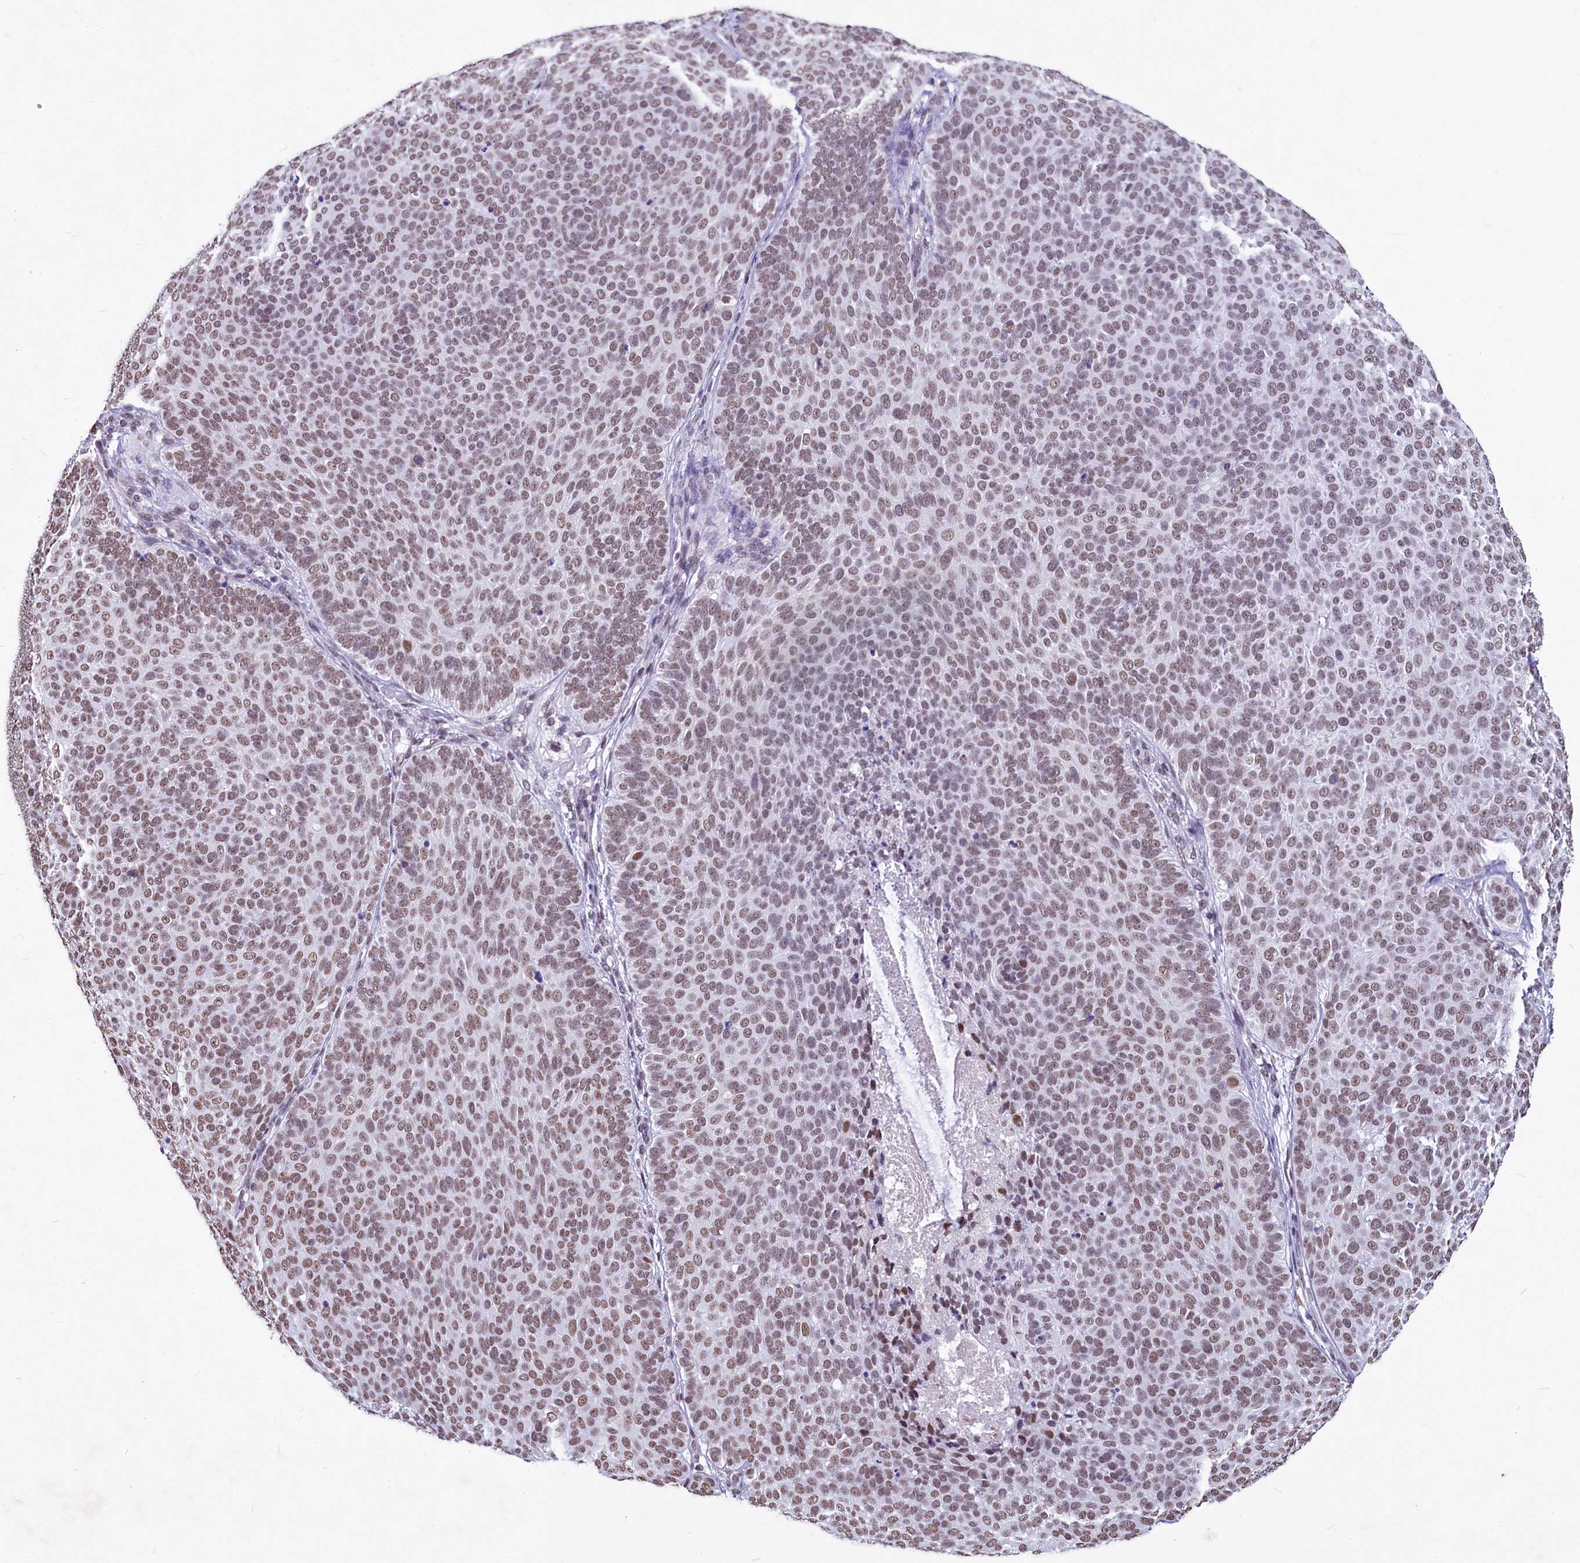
{"staining": {"intensity": "moderate", "quantity": ">75%", "location": "nuclear"}, "tissue": "skin cancer", "cell_type": "Tumor cells", "image_type": "cancer", "snomed": [{"axis": "morphology", "description": "Basal cell carcinoma"}, {"axis": "topography", "description": "Skin"}], "caption": "Skin cancer (basal cell carcinoma) stained for a protein exhibits moderate nuclear positivity in tumor cells.", "gene": "PARPBP", "patient": {"sex": "male", "age": 85}}